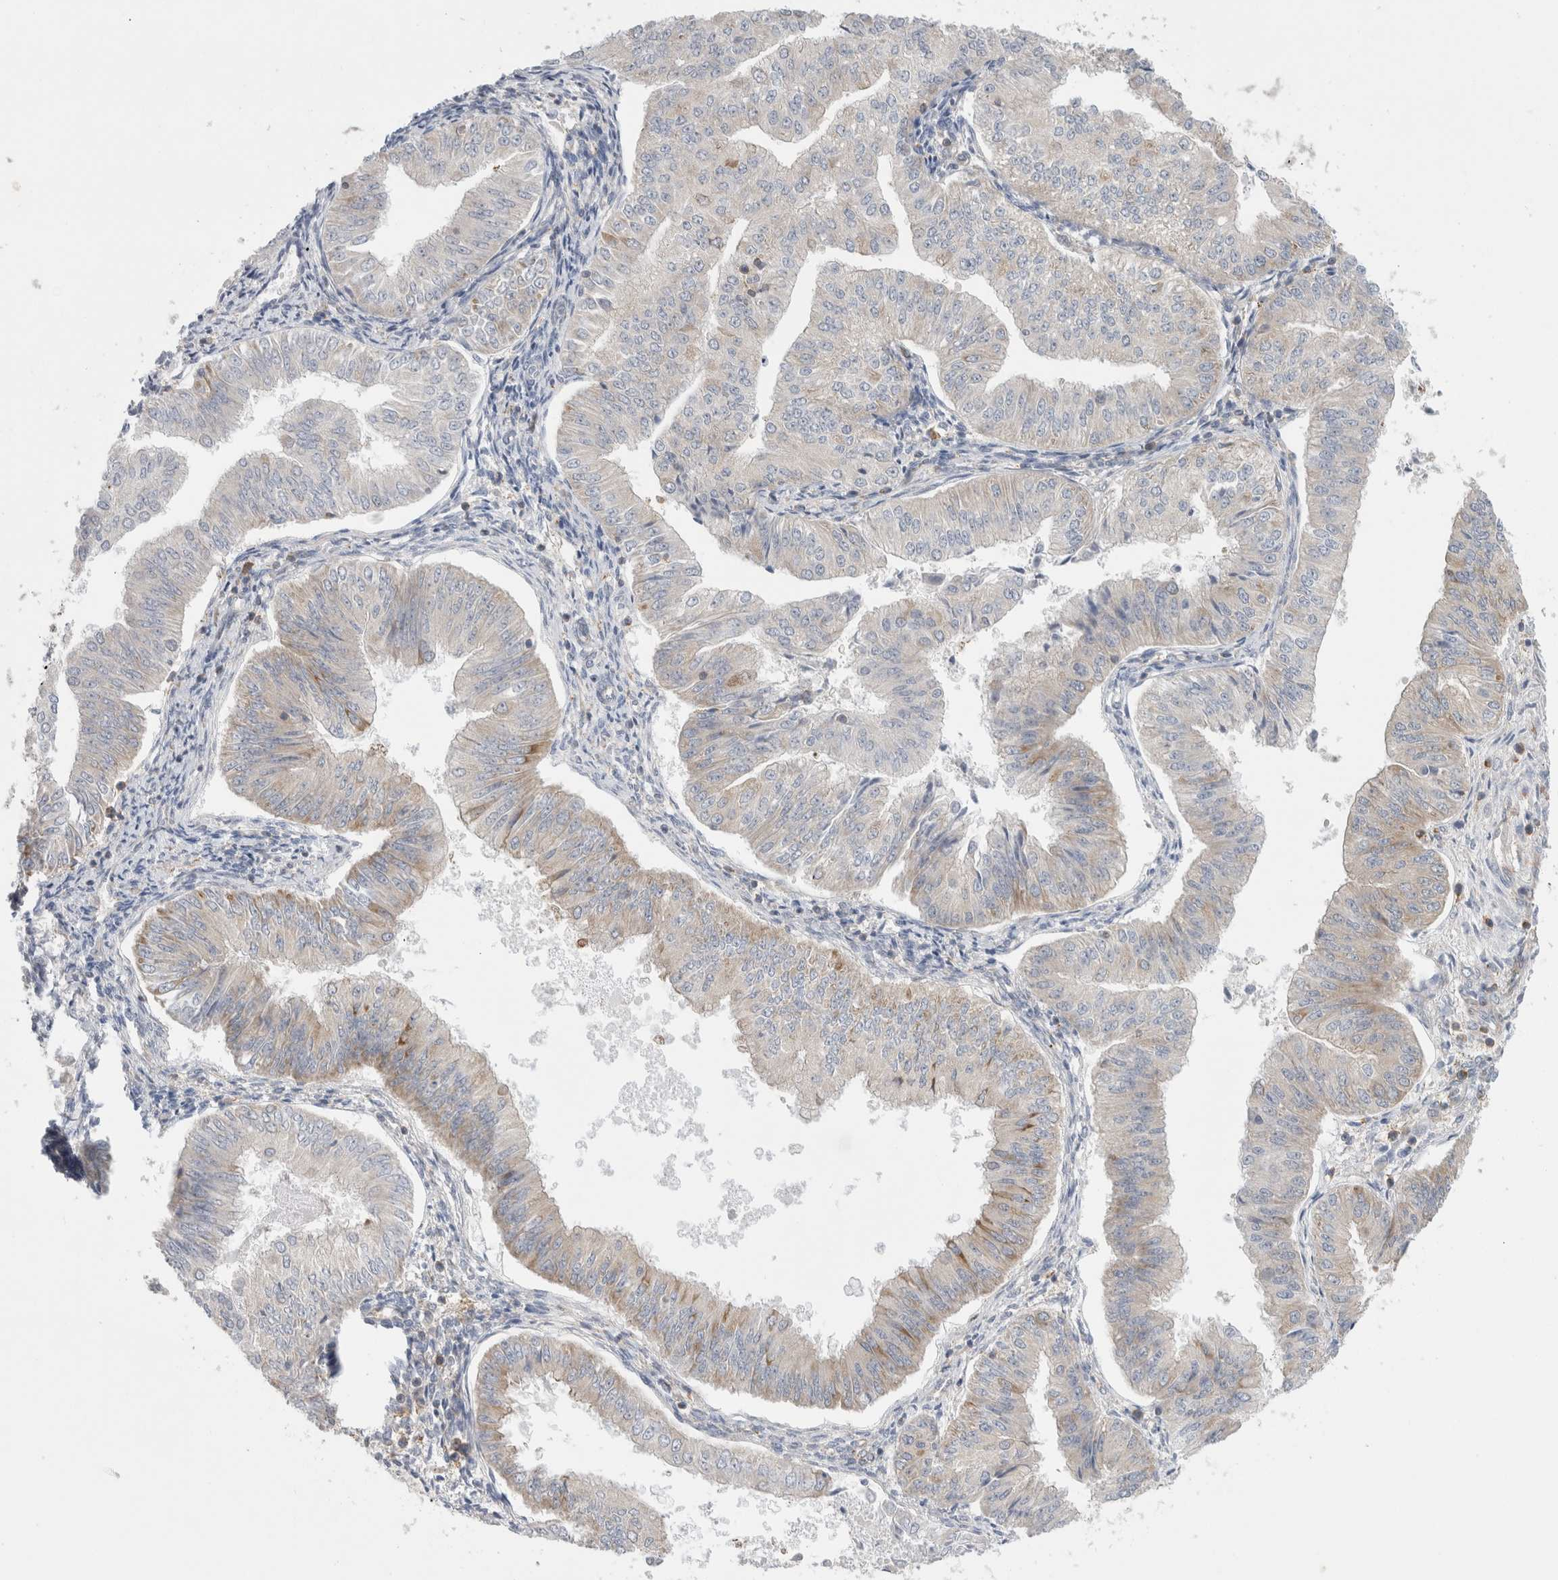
{"staining": {"intensity": "weak", "quantity": "<25%", "location": "cytoplasmic/membranous"}, "tissue": "endometrial cancer", "cell_type": "Tumor cells", "image_type": "cancer", "snomed": [{"axis": "morphology", "description": "Normal tissue, NOS"}, {"axis": "morphology", "description": "Adenocarcinoma, NOS"}, {"axis": "topography", "description": "Endometrium"}], "caption": "Human endometrial cancer (adenocarcinoma) stained for a protein using immunohistochemistry exhibits no positivity in tumor cells.", "gene": "ZNF23", "patient": {"sex": "female", "age": 53}}